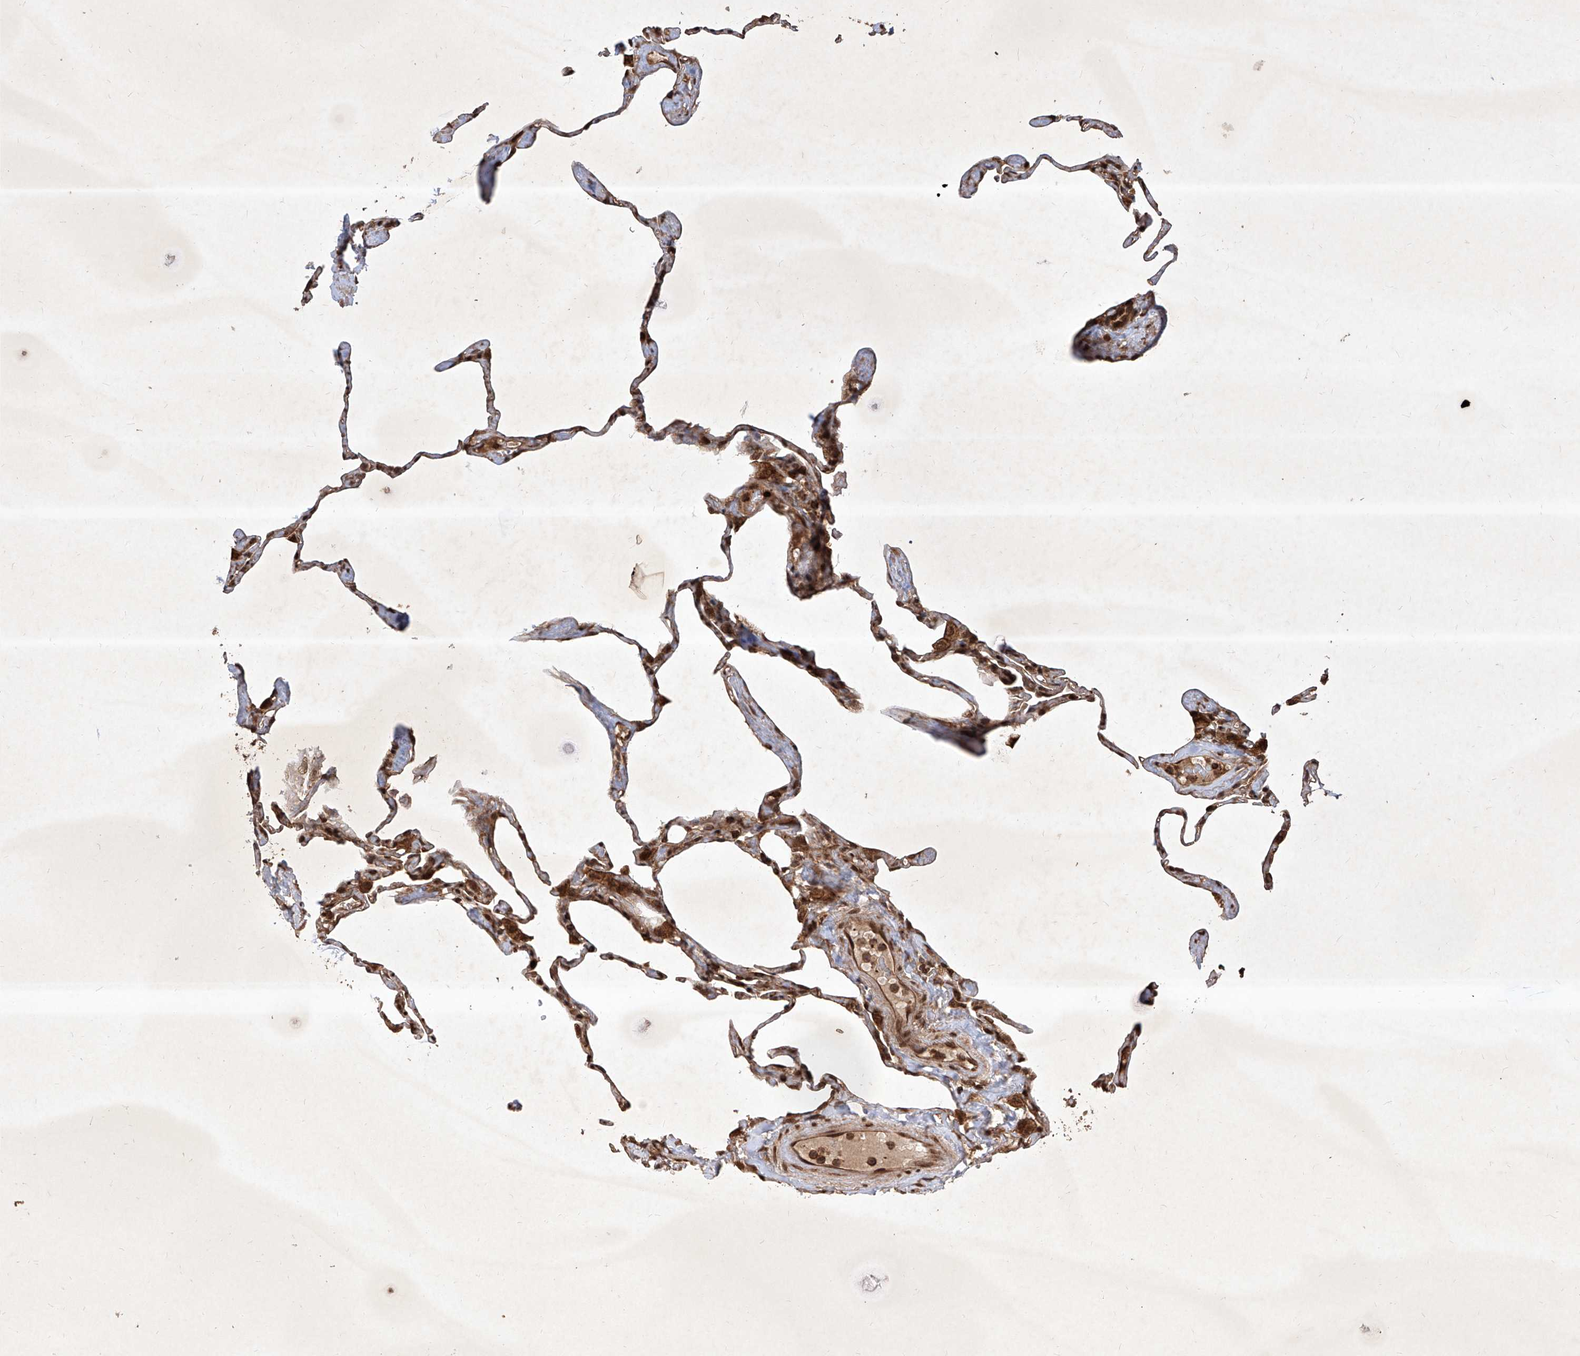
{"staining": {"intensity": "moderate", "quantity": ">75%", "location": "cytoplasmic/membranous"}, "tissue": "lung", "cell_type": "Alveolar cells", "image_type": "normal", "snomed": [{"axis": "morphology", "description": "Normal tissue, NOS"}, {"axis": "topography", "description": "Lung"}], "caption": "A medium amount of moderate cytoplasmic/membranous expression is seen in approximately >75% of alveolar cells in unremarkable lung.", "gene": "MAGED2", "patient": {"sex": "male", "age": 65}}